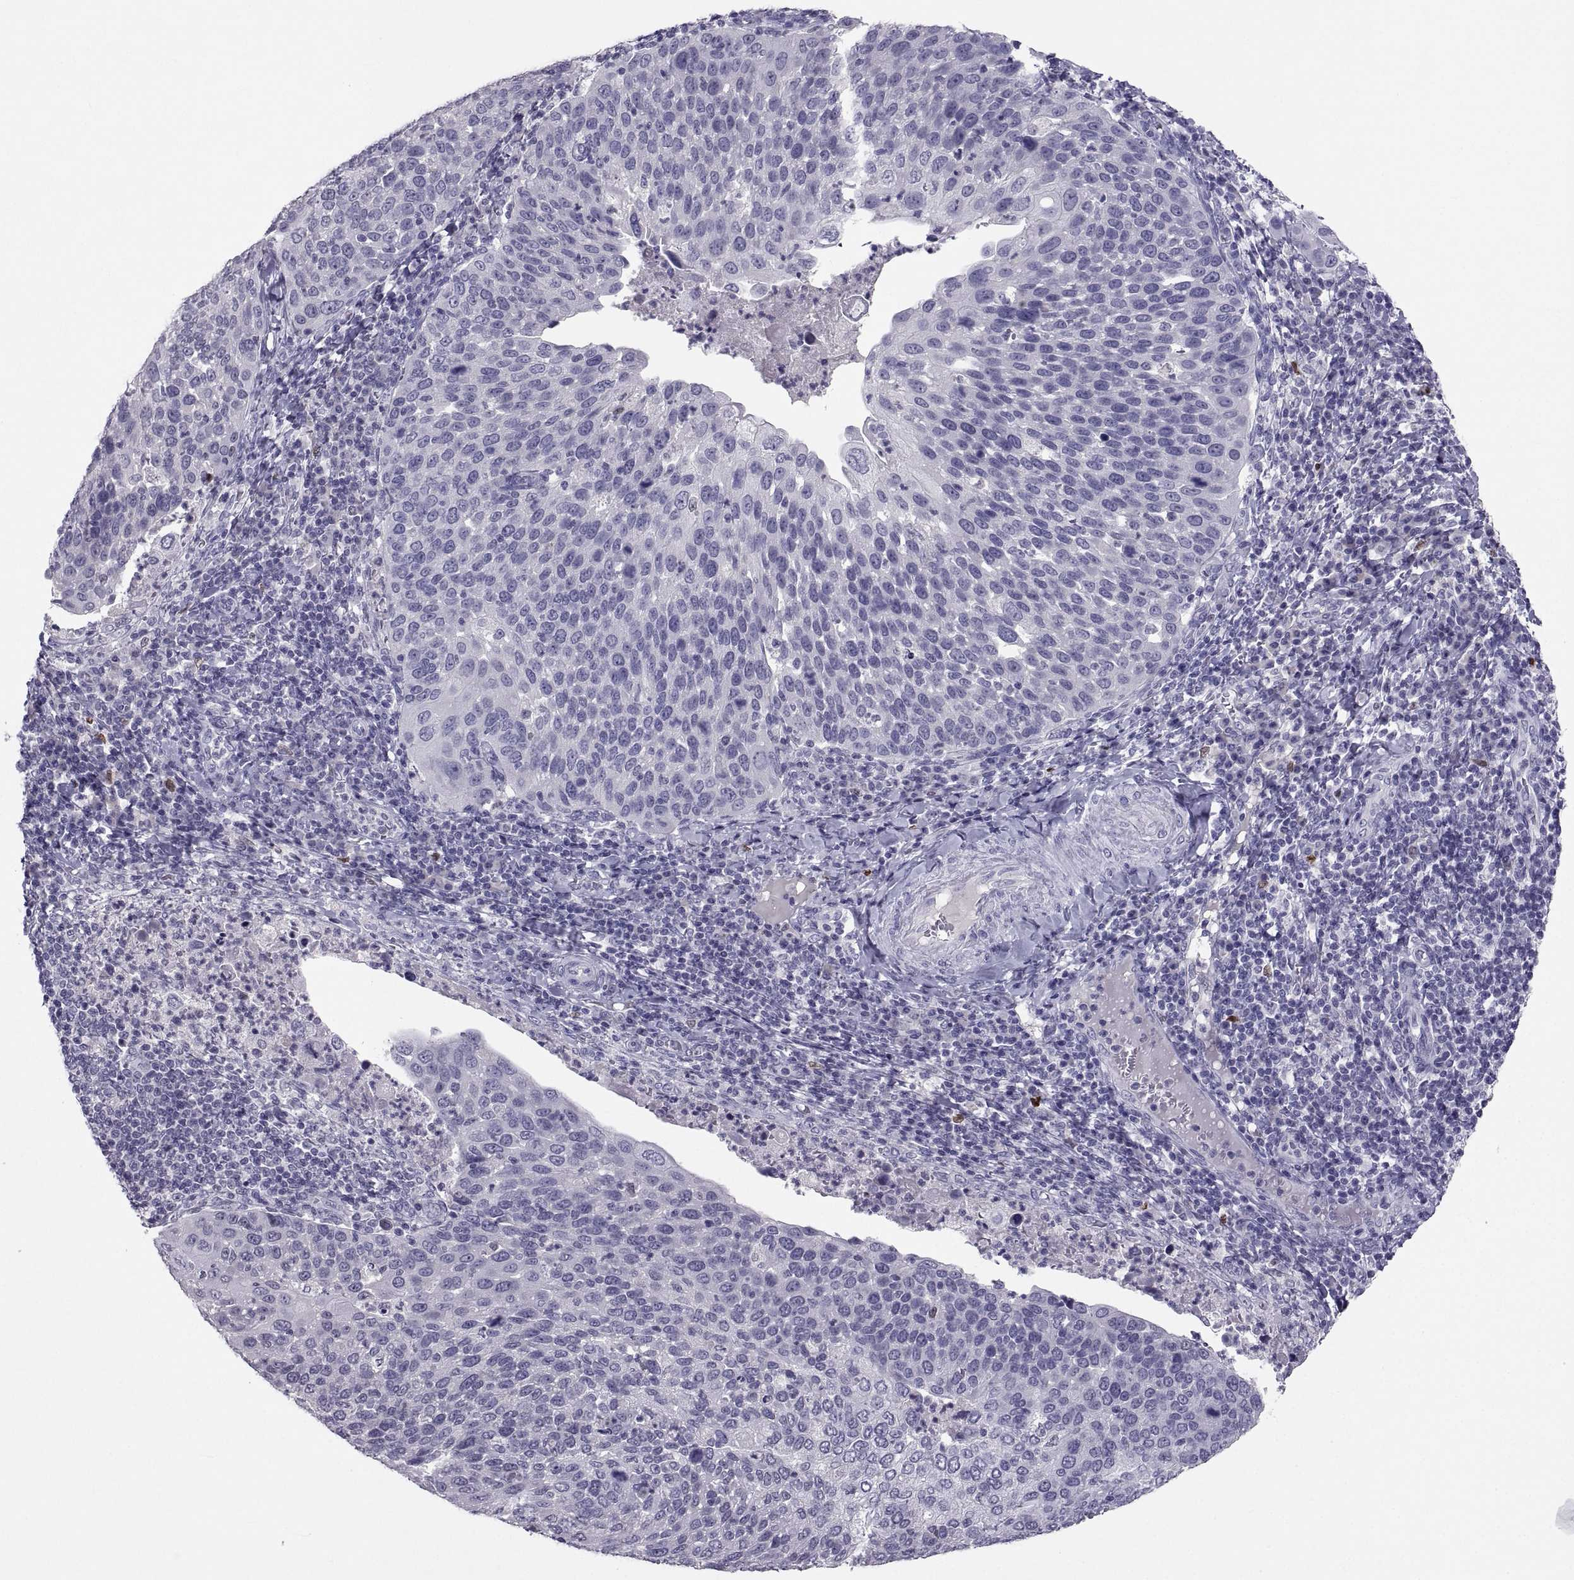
{"staining": {"intensity": "negative", "quantity": "none", "location": "none"}, "tissue": "cervical cancer", "cell_type": "Tumor cells", "image_type": "cancer", "snomed": [{"axis": "morphology", "description": "Squamous cell carcinoma, NOS"}, {"axis": "topography", "description": "Cervix"}], "caption": "Human cervical squamous cell carcinoma stained for a protein using immunohistochemistry (IHC) demonstrates no positivity in tumor cells.", "gene": "SOX21", "patient": {"sex": "female", "age": 54}}